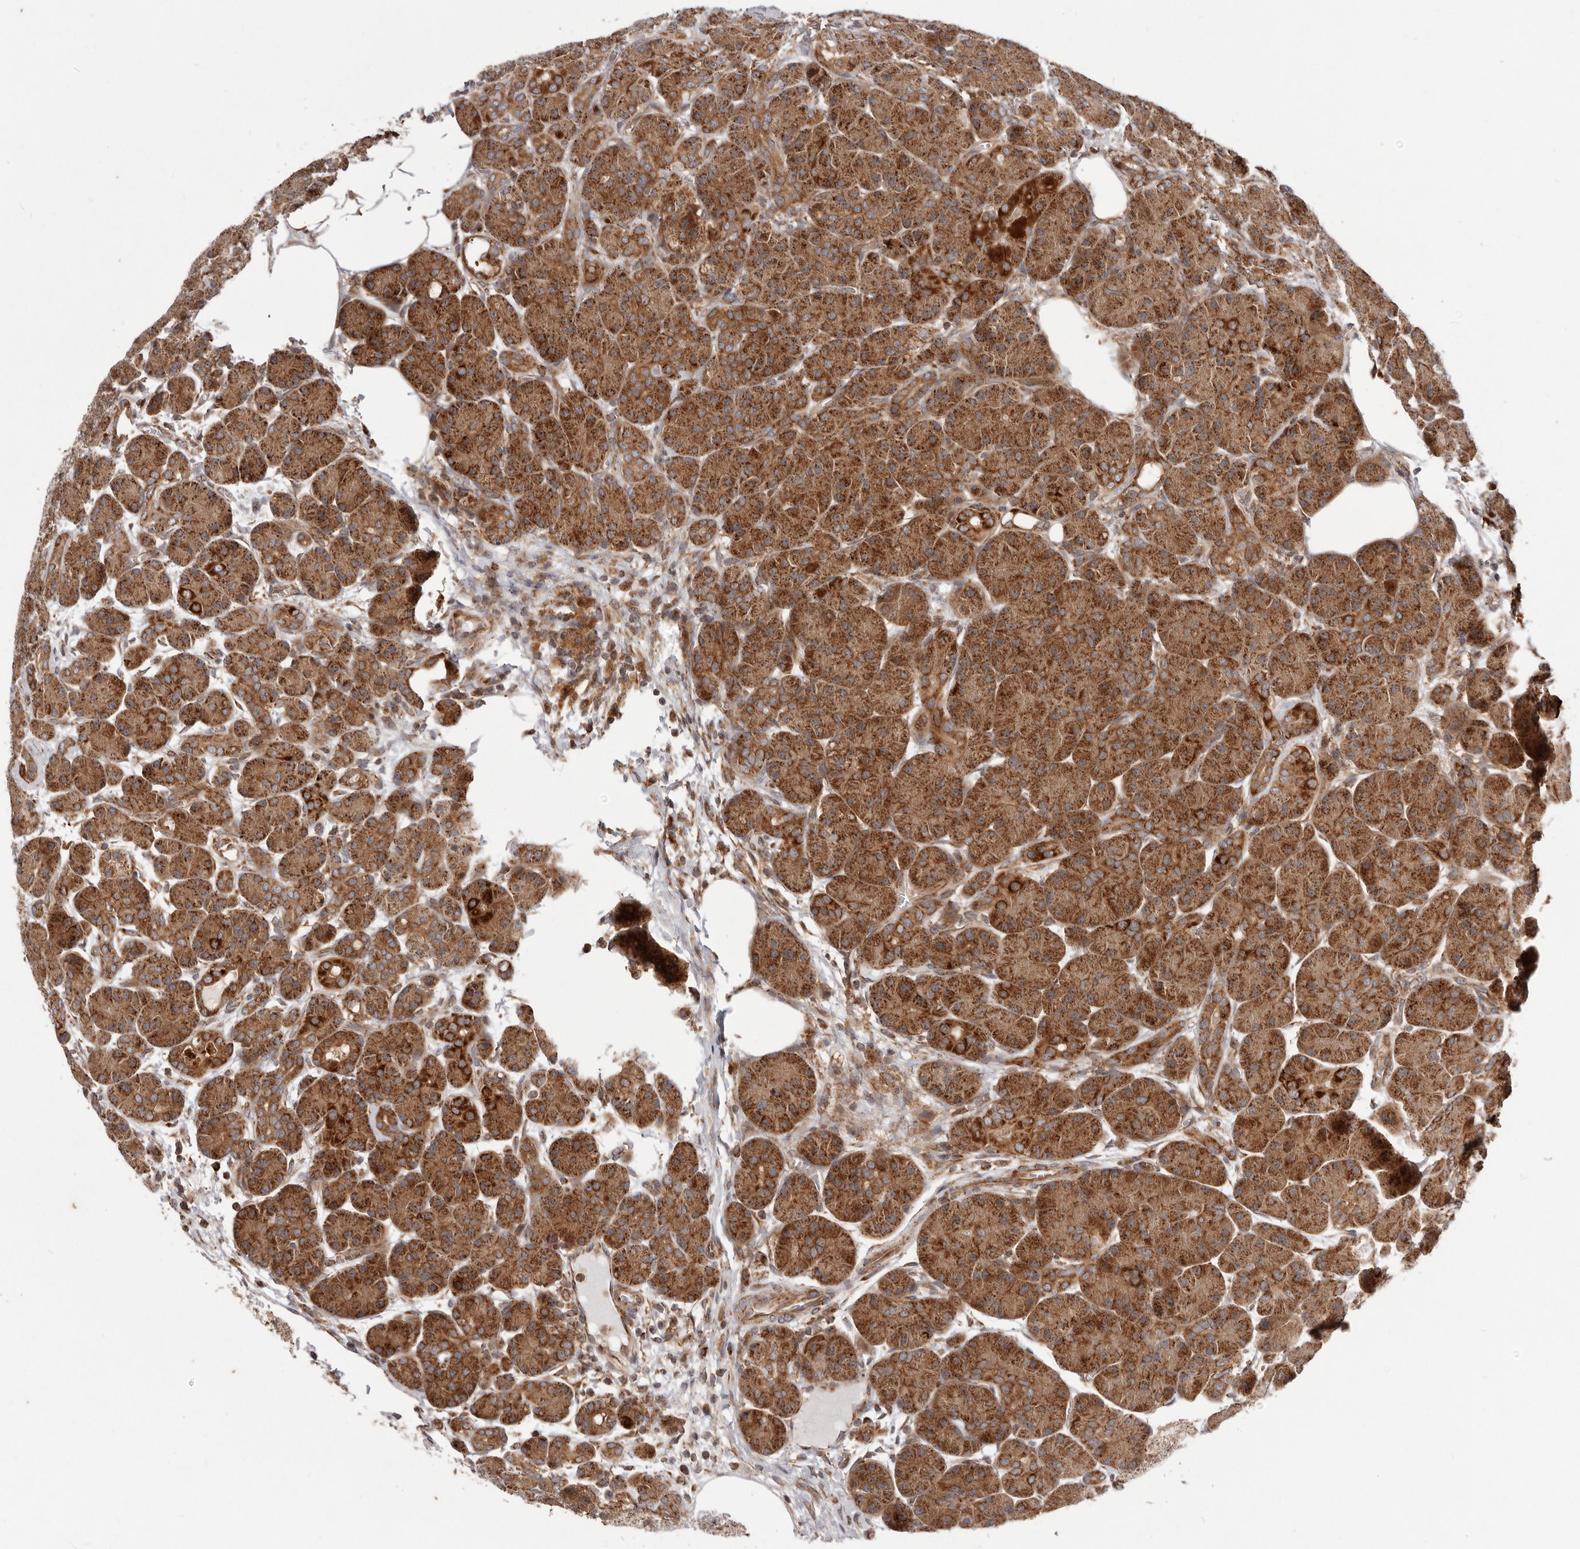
{"staining": {"intensity": "strong", "quantity": ">75%", "location": "cytoplasmic/membranous"}, "tissue": "pancreas", "cell_type": "Exocrine glandular cells", "image_type": "normal", "snomed": [{"axis": "morphology", "description": "Normal tissue, NOS"}, {"axis": "topography", "description": "Pancreas"}], "caption": "Pancreas was stained to show a protein in brown. There is high levels of strong cytoplasmic/membranous staining in about >75% of exocrine glandular cells.", "gene": "MRPS10", "patient": {"sex": "male", "age": 63}}